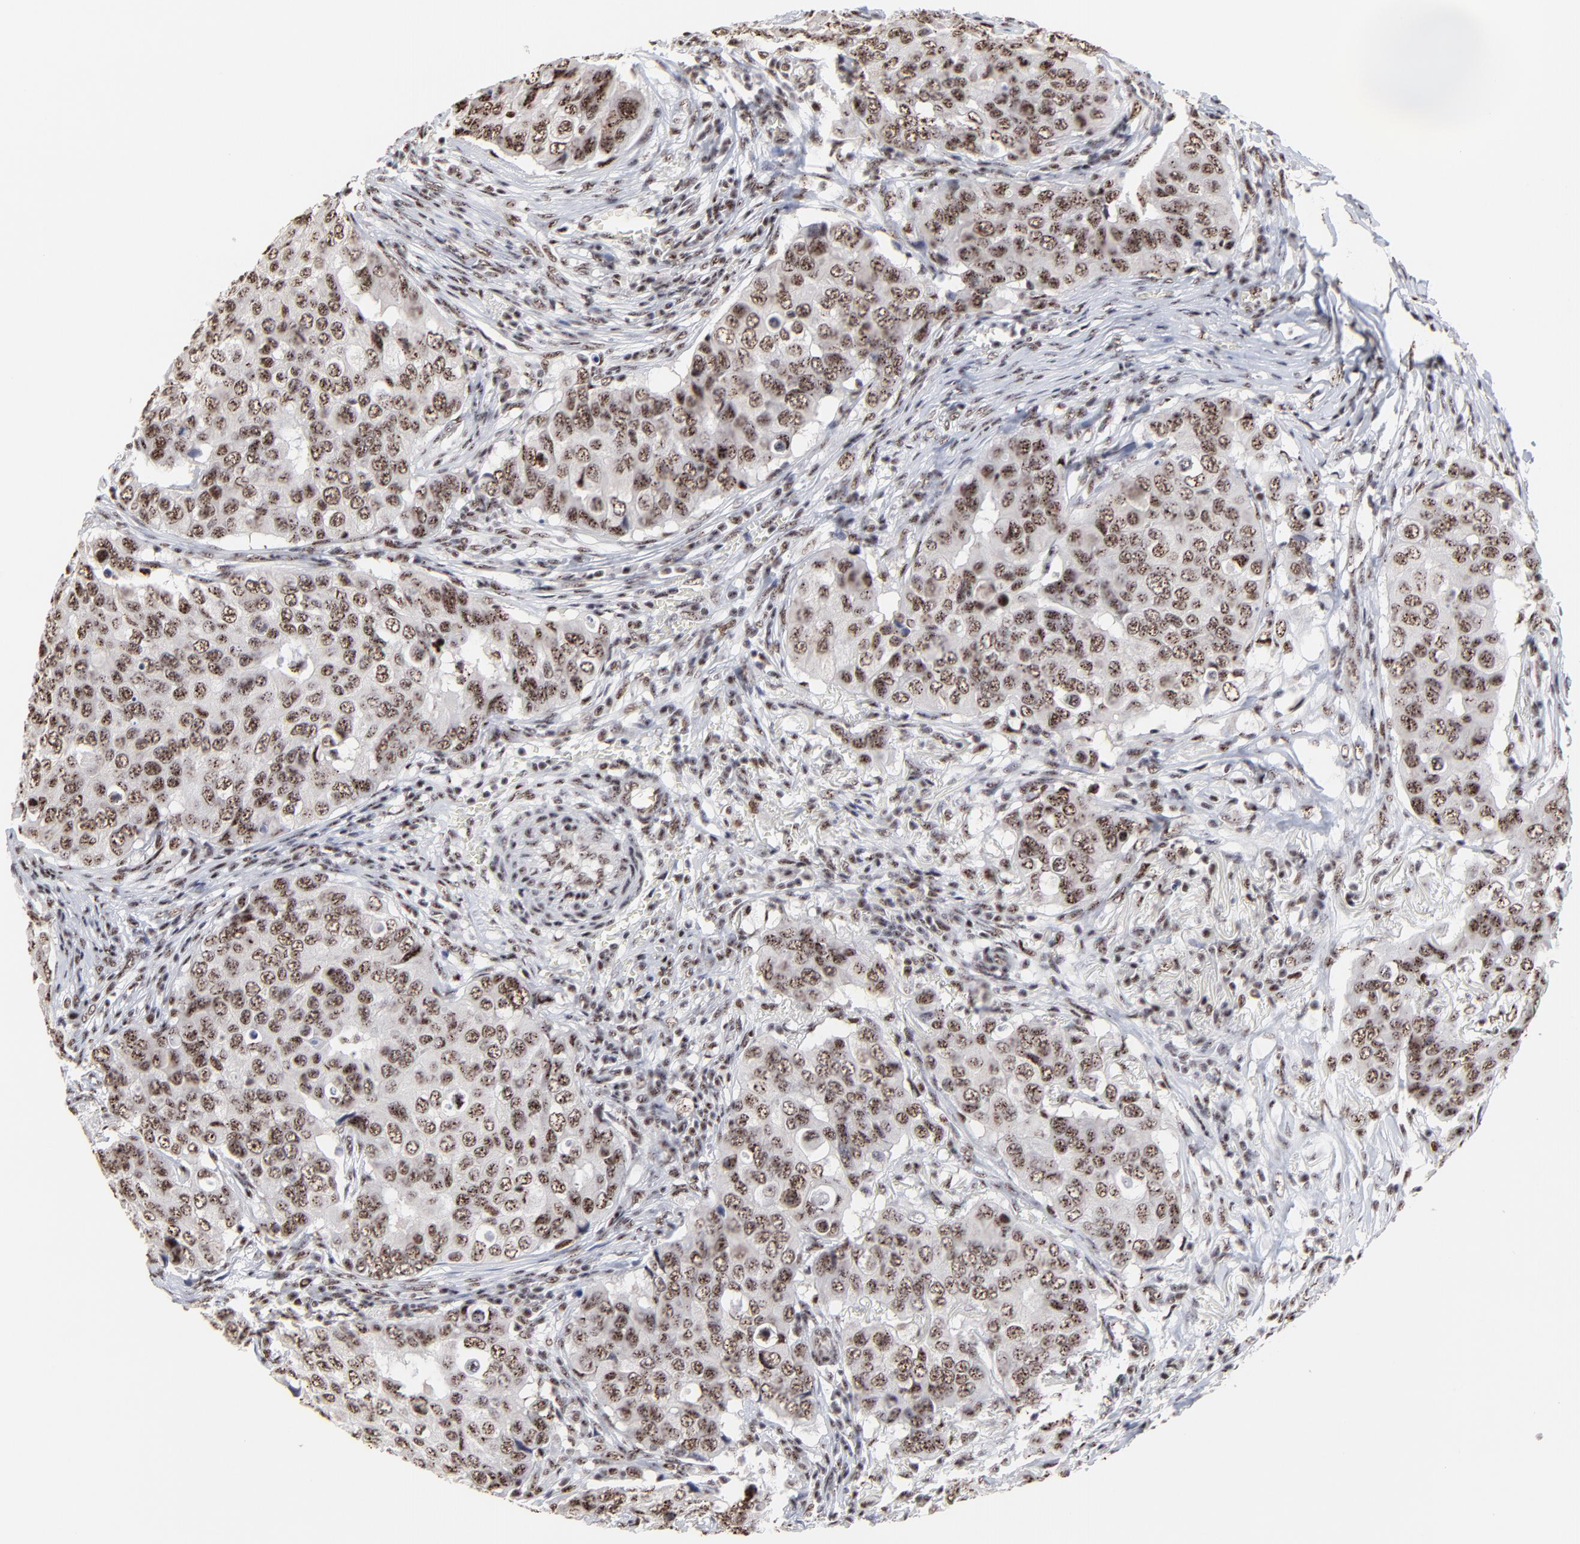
{"staining": {"intensity": "moderate", "quantity": ">75%", "location": "nuclear"}, "tissue": "breast cancer", "cell_type": "Tumor cells", "image_type": "cancer", "snomed": [{"axis": "morphology", "description": "Duct carcinoma"}, {"axis": "topography", "description": "Breast"}], "caption": "Breast cancer stained with a brown dye shows moderate nuclear positive expression in approximately >75% of tumor cells.", "gene": "MBD4", "patient": {"sex": "female", "age": 54}}